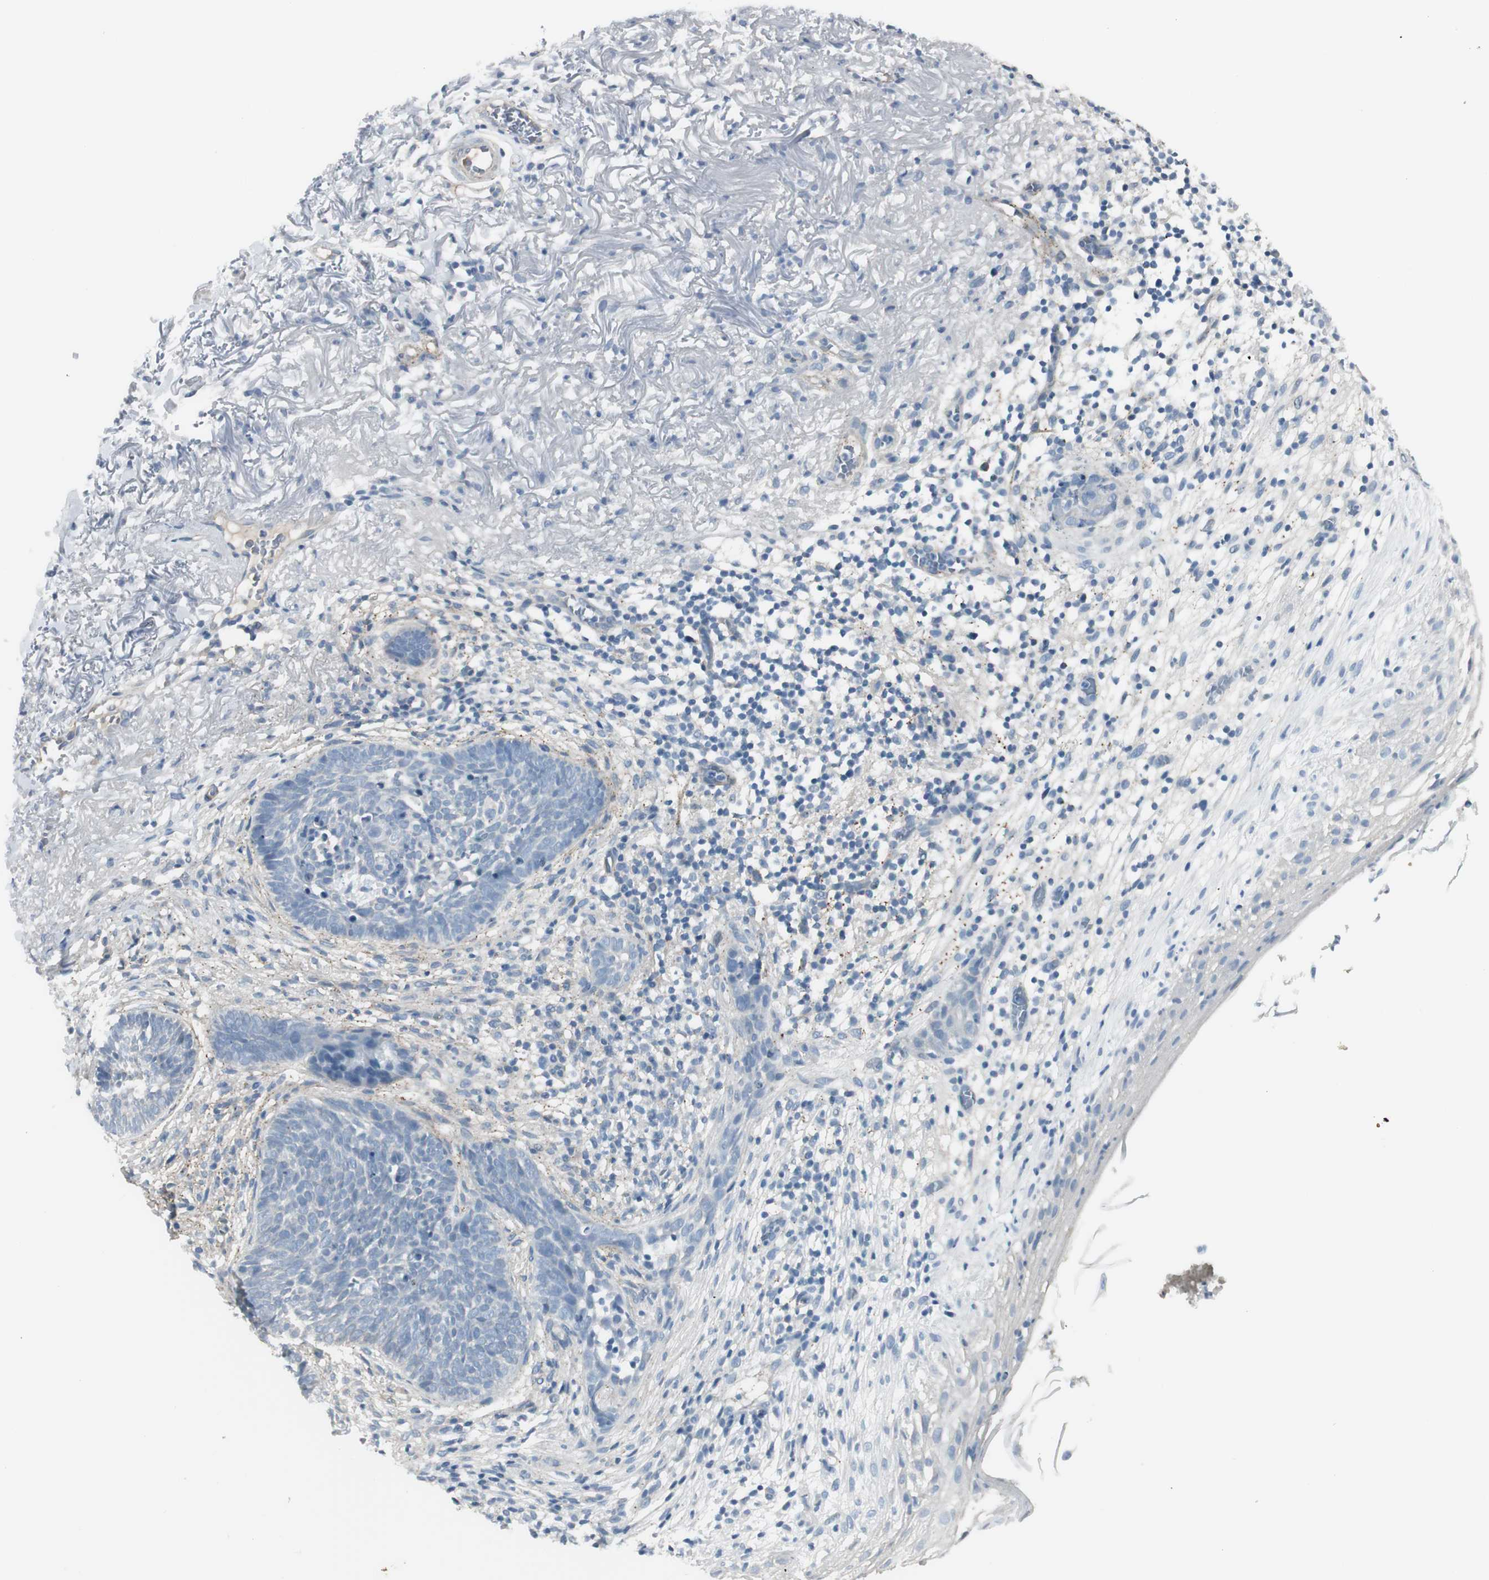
{"staining": {"intensity": "negative", "quantity": "none", "location": "none"}, "tissue": "skin cancer", "cell_type": "Tumor cells", "image_type": "cancer", "snomed": [{"axis": "morphology", "description": "Basal cell carcinoma"}, {"axis": "topography", "description": "Skin"}], "caption": "This is an IHC micrograph of human skin cancer. There is no expression in tumor cells.", "gene": "CACNA2D1", "patient": {"sex": "female", "age": 70}}